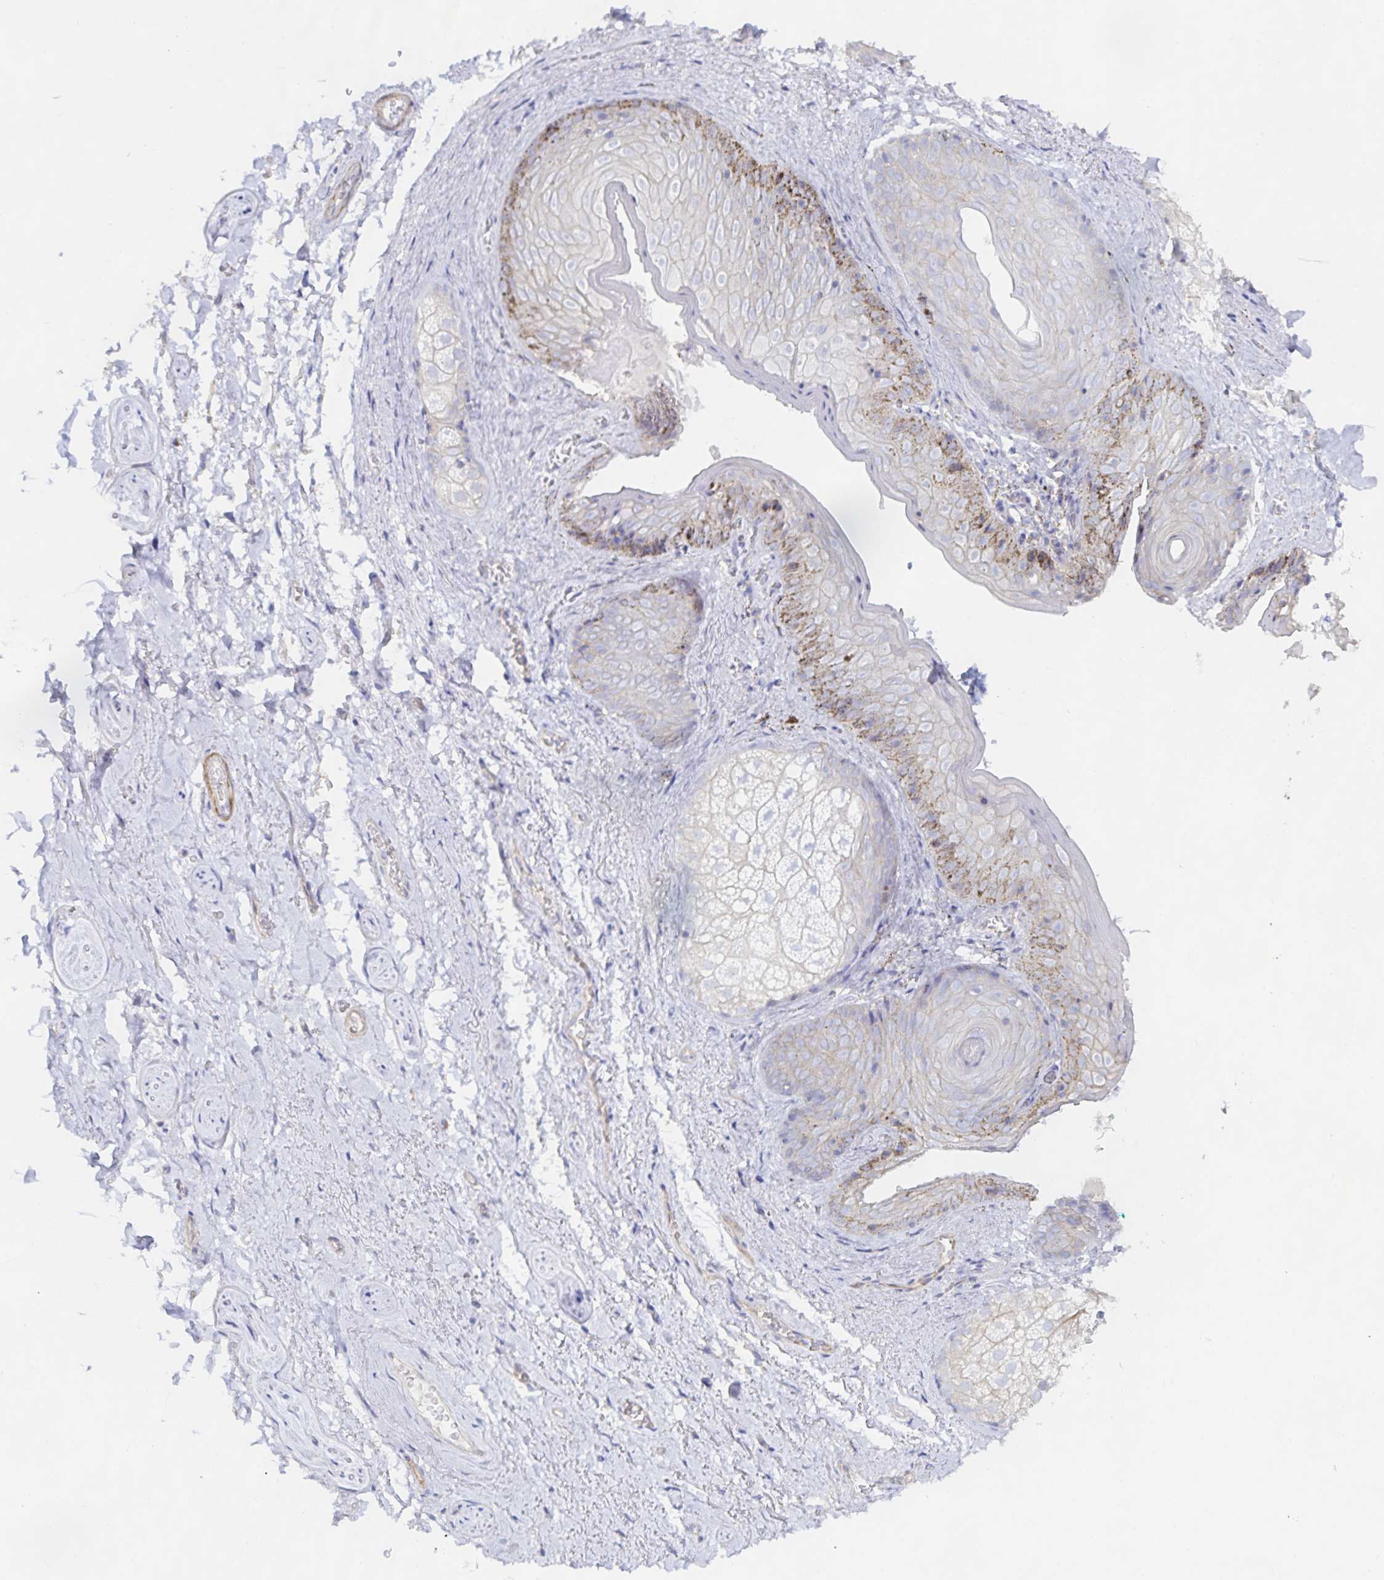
{"staining": {"intensity": "negative", "quantity": "none", "location": "none"}, "tissue": "vagina", "cell_type": "Squamous epithelial cells", "image_type": "normal", "snomed": [{"axis": "morphology", "description": "Normal tissue, NOS"}, {"axis": "topography", "description": "Vulva"}, {"axis": "topography", "description": "Vagina"}, {"axis": "topography", "description": "Peripheral nerve tissue"}], "caption": "Squamous epithelial cells show no significant protein positivity in normal vagina. The staining is performed using DAB brown chromogen with nuclei counter-stained in using hematoxylin.", "gene": "METTL22", "patient": {"sex": "female", "age": 66}}